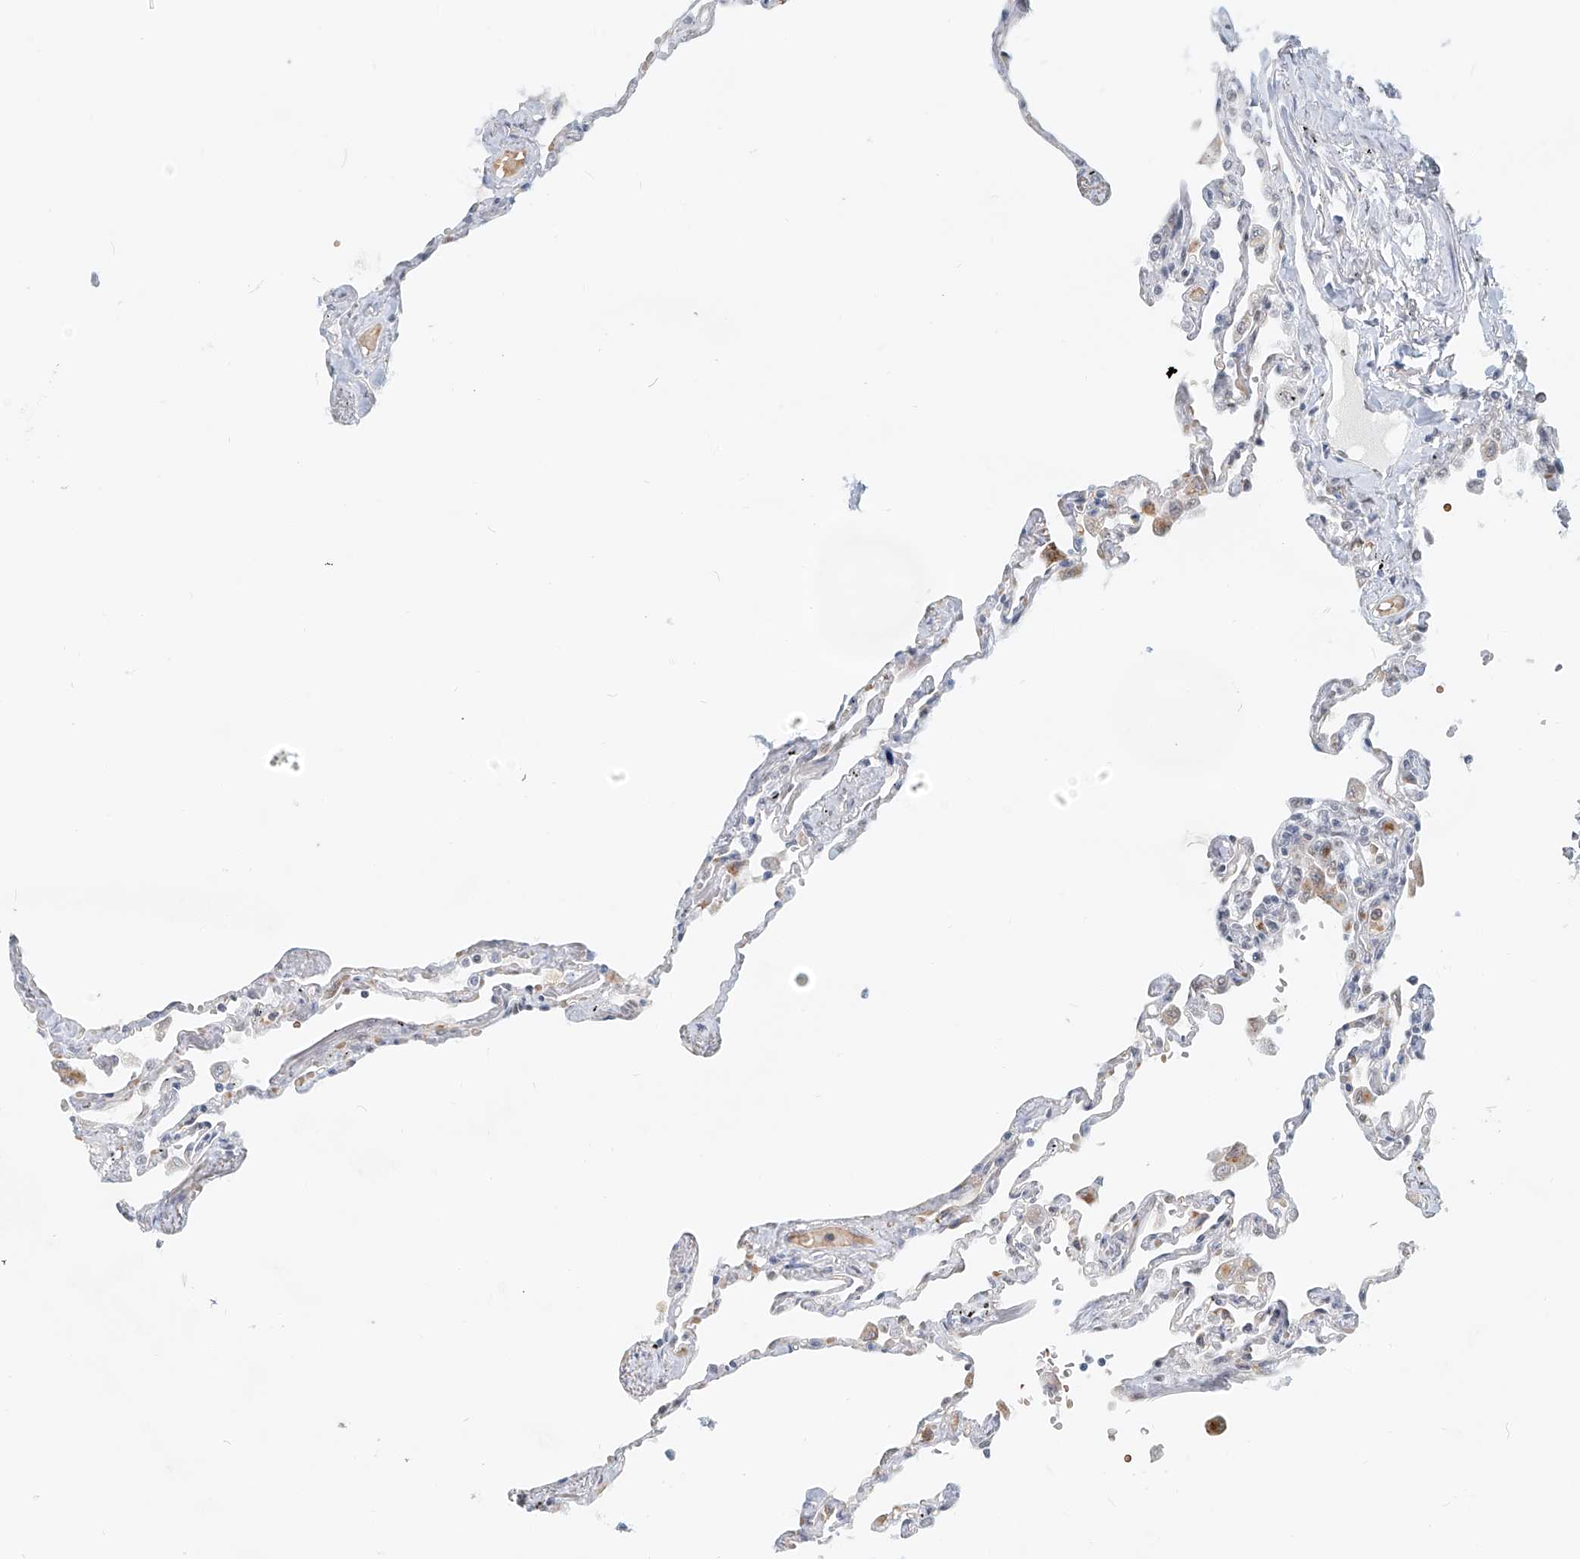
{"staining": {"intensity": "weak", "quantity": "<25%", "location": "nuclear"}, "tissue": "lung", "cell_type": "Alveolar cells", "image_type": "normal", "snomed": [{"axis": "morphology", "description": "Normal tissue, NOS"}, {"axis": "topography", "description": "Lung"}], "caption": "This is an immunohistochemistry image of unremarkable lung. There is no positivity in alveolar cells.", "gene": "SASH1", "patient": {"sex": "female", "age": 67}}